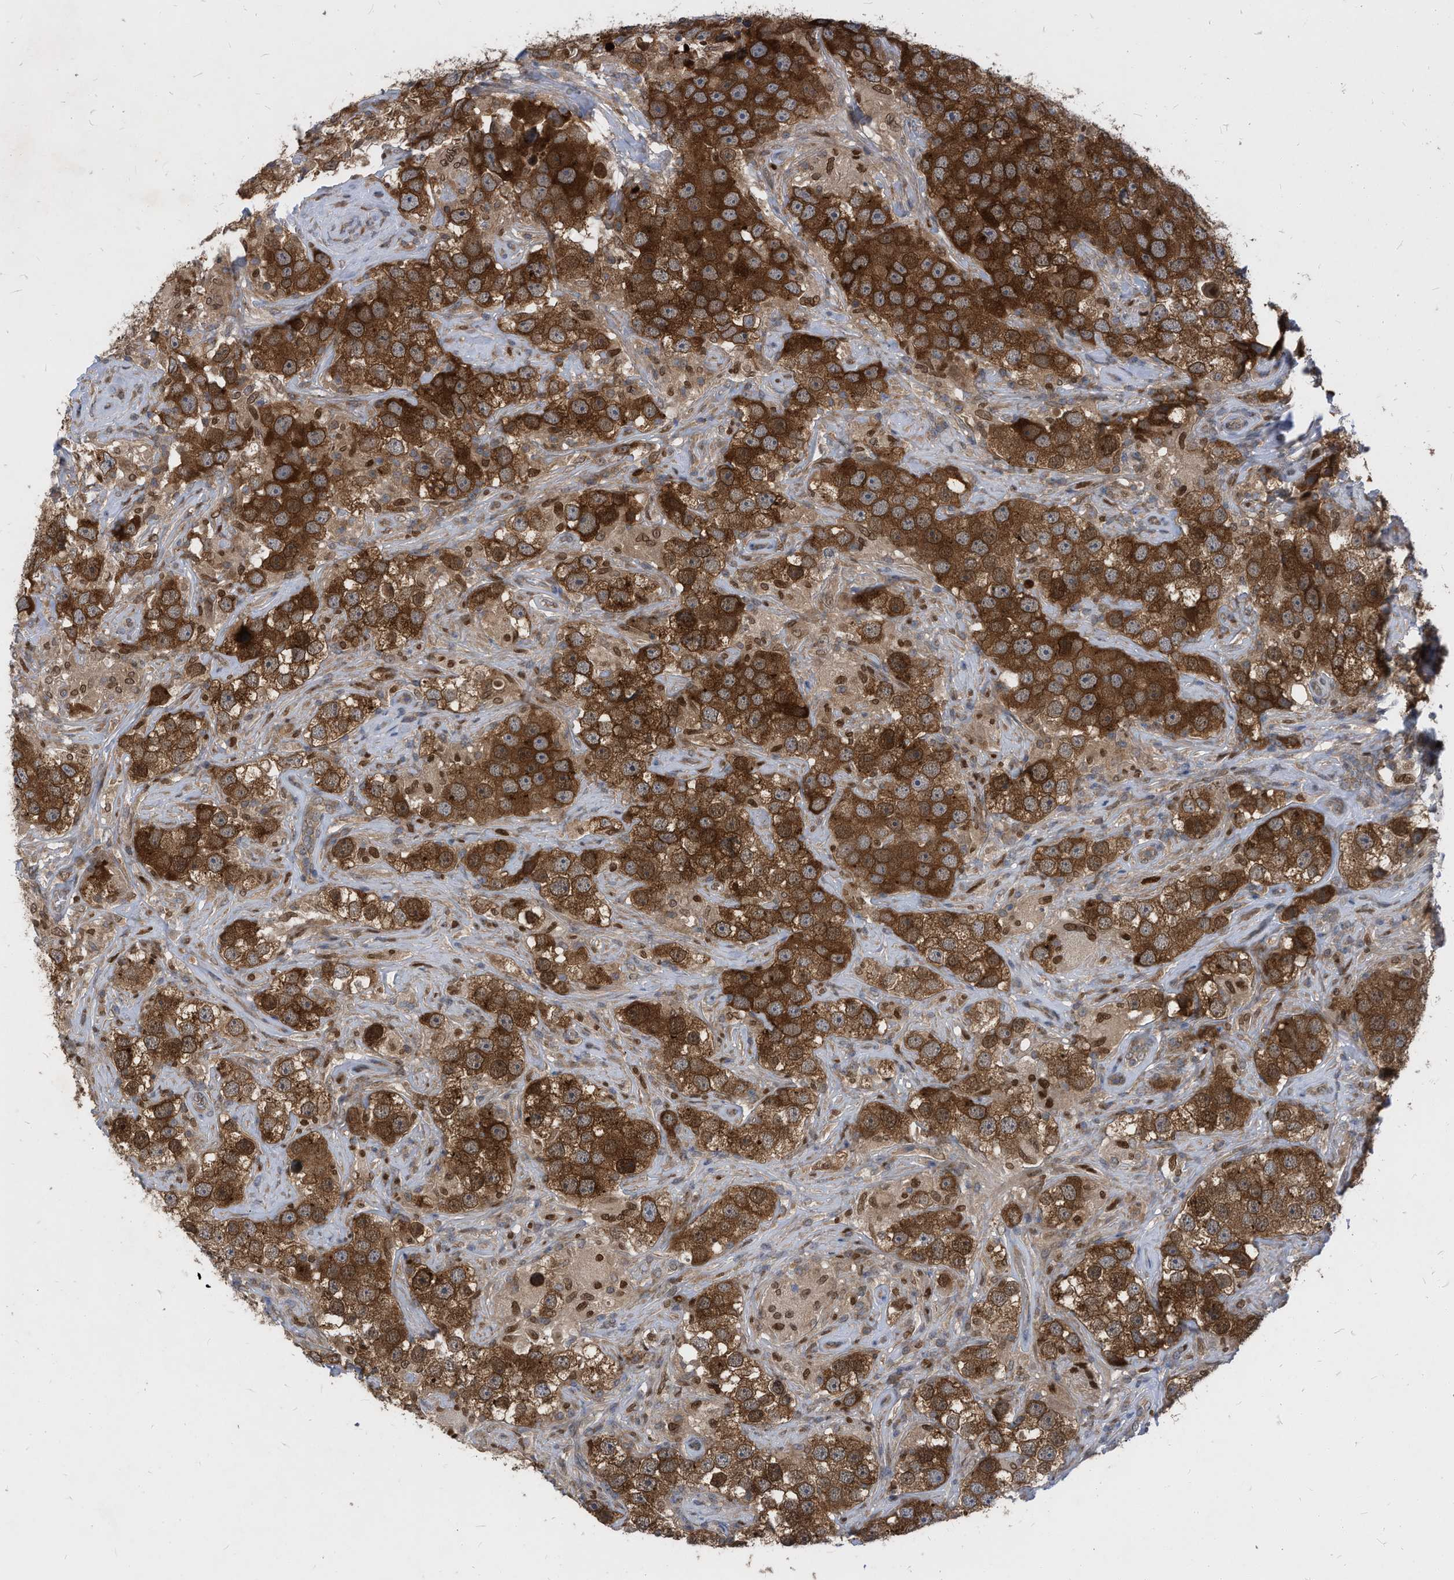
{"staining": {"intensity": "strong", "quantity": ">75%", "location": "cytoplasmic/membranous"}, "tissue": "testis cancer", "cell_type": "Tumor cells", "image_type": "cancer", "snomed": [{"axis": "morphology", "description": "Seminoma, NOS"}, {"axis": "topography", "description": "Testis"}], "caption": "About >75% of tumor cells in human testis cancer (seminoma) reveal strong cytoplasmic/membranous protein positivity as visualized by brown immunohistochemical staining.", "gene": "KPNB1", "patient": {"sex": "male", "age": 49}}